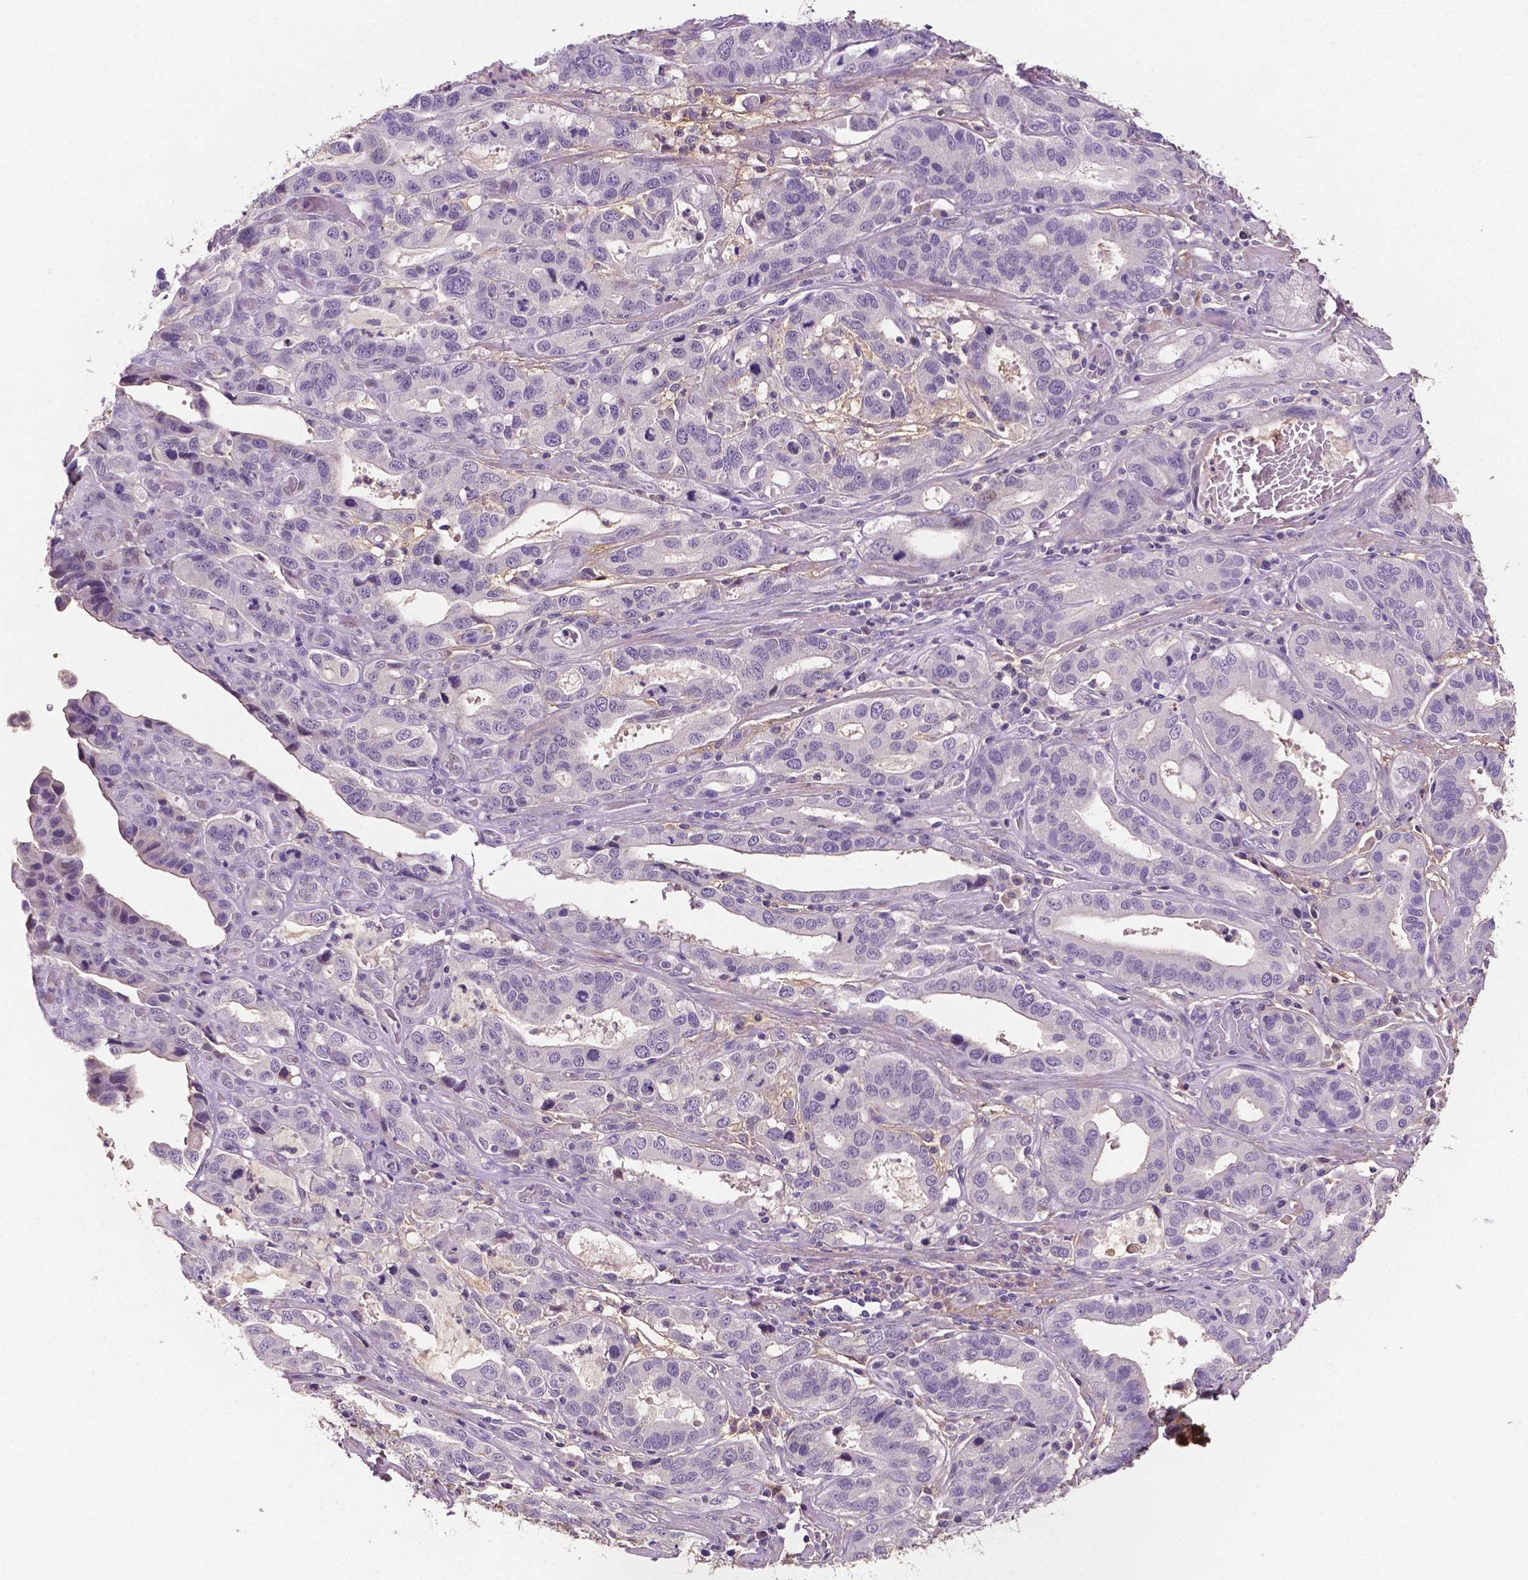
{"staining": {"intensity": "negative", "quantity": "none", "location": "none"}, "tissue": "stomach cancer", "cell_type": "Tumor cells", "image_type": "cancer", "snomed": [{"axis": "morphology", "description": "Adenocarcinoma, NOS"}, {"axis": "topography", "description": "Stomach, lower"}], "caption": "The IHC micrograph has no significant positivity in tumor cells of stomach cancer (adenocarcinoma) tissue.", "gene": "FBLN1", "patient": {"sex": "female", "age": 76}}